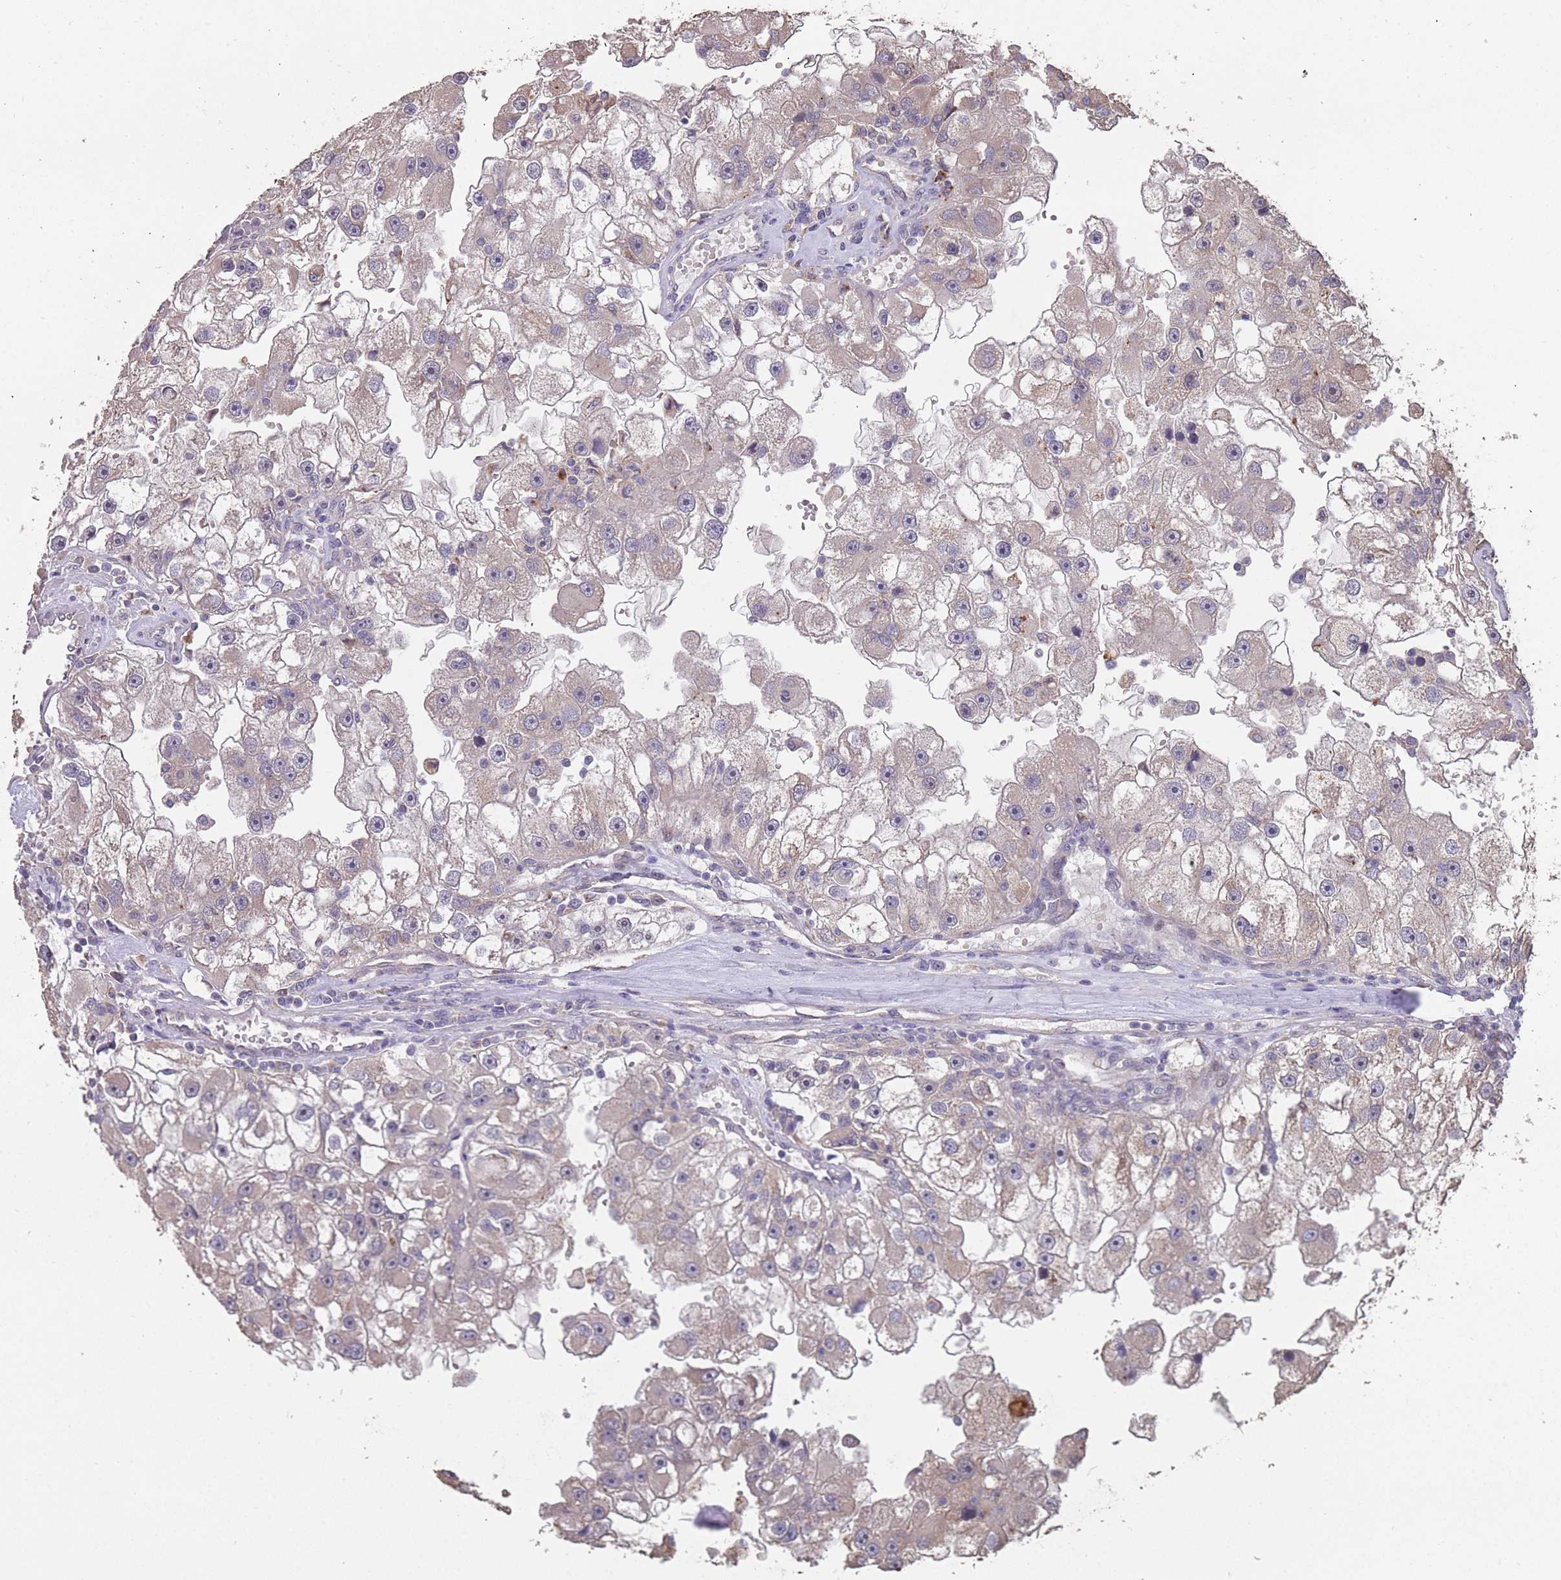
{"staining": {"intensity": "weak", "quantity": "<25%", "location": "cytoplasmic/membranous"}, "tissue": "renal cancer", "cell_type": "Tumor cells", "image_type": "cancer", "snomed": [{"axis": "morphology", "description": "Adenocarcinoma, NOS"}, {"axis": "topography", "description": "Kidney"}], "caption": "Human renal cancer (adenocarcinoma) stained for a protein using immunohistochemistry displays no expression in tumor cells.", "gene": "TMEM64", "patient": {"sex": "male", "age": 63}}